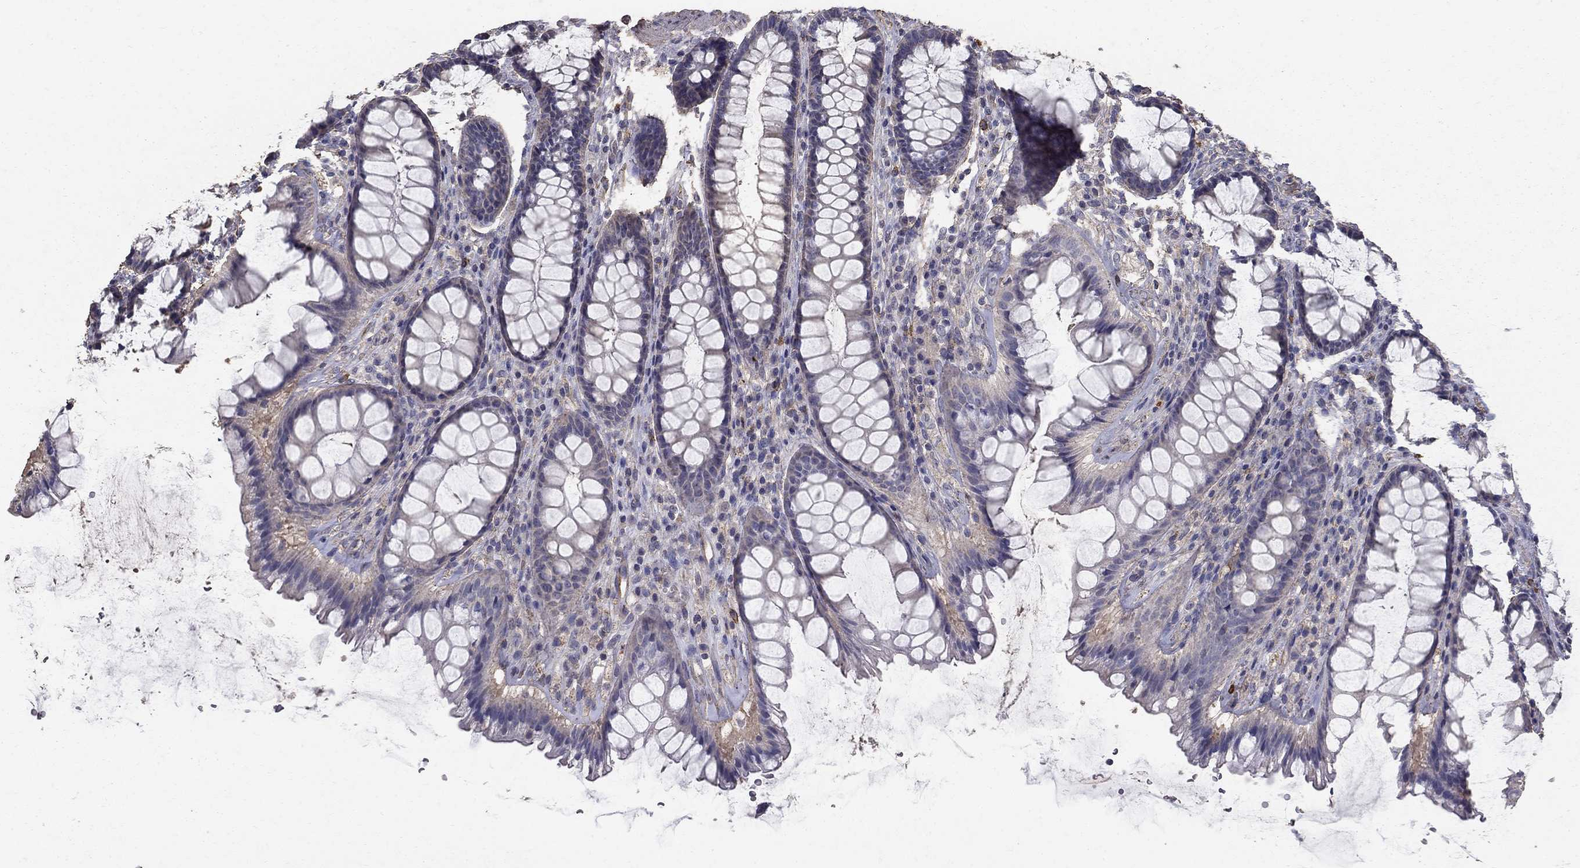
{"staining": {"intensity": "negative", "quantity": "none", "location": "none"}, "tissue": "rectum", "cell_type": "Glandular cells", "image_type": "normal", "snomed": [{"axis": "morphology", "description": "Normal tissue, NOS"}, {"axis": "topography", "description": "Rectum"}], "caption": "This micrograph is of unremarkable rectum stained with immunohistochemistry to label a protein in brown with the nuclei are counter-stained blue. There is no positivity in glandular cells.", "gene": "MPP2", "patient": {"sex": "male", "age": 72}}